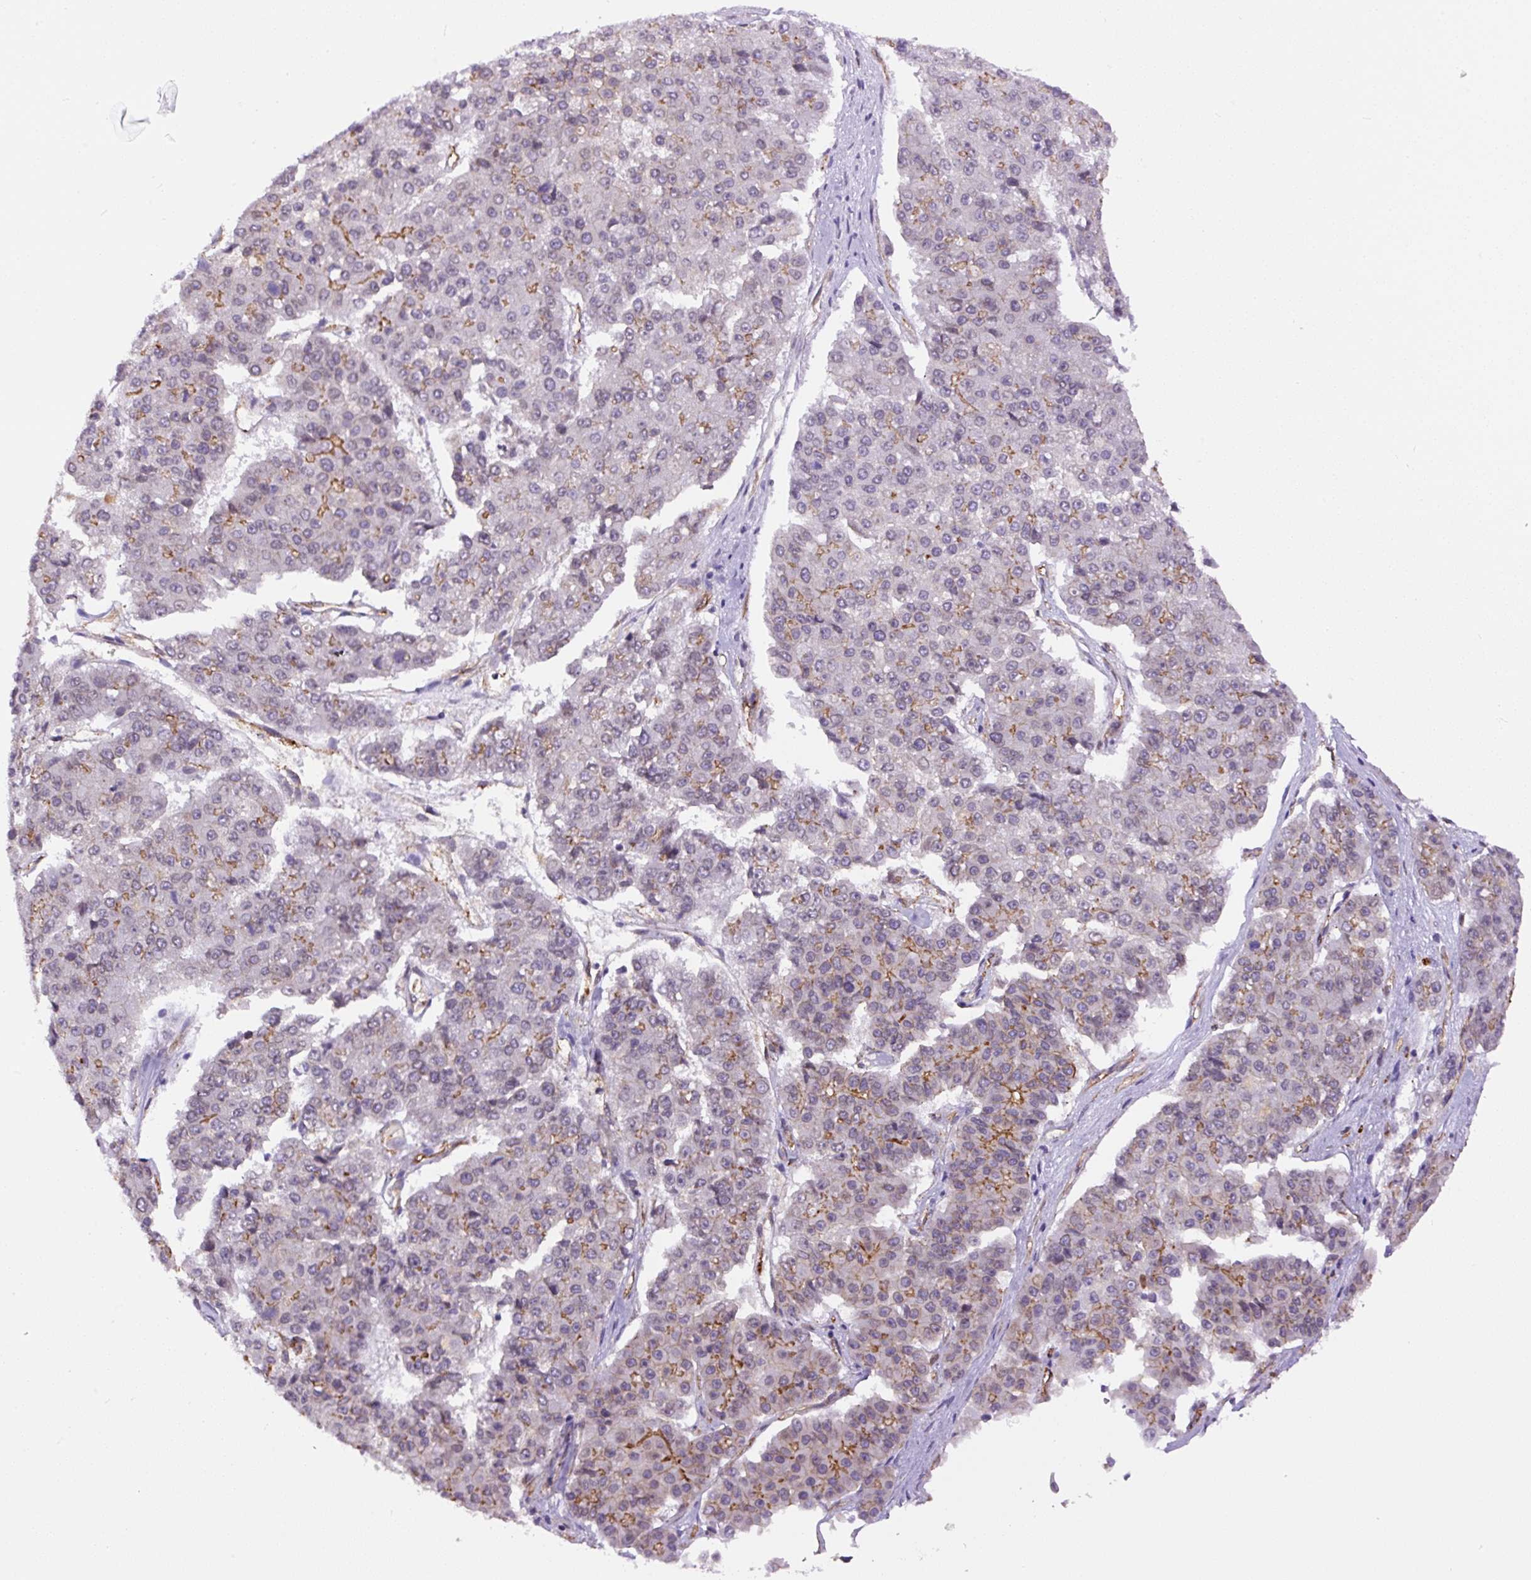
{"staining": {"intensity": "moderate", "quantity": "<25%", "location": "cytoplasmic/membranous"}, "tissue": "pancreatic cancer", "cell_type": "Tumor cells", "image_type": "cancer", "snomed": [{"axis": "morphology", "description": "Adenocarcinoma, NOS"}, {"axis": "topography", "description": "Pancreas"}], "caption": "Tumor cells show low levels of moderate cytoplasmic/membranous staining in approximately <25% of cells in human adenocarcinoma (pancreatic).", "gene": "MYO5C", "patient": {"sex": "male", "age": 50}}